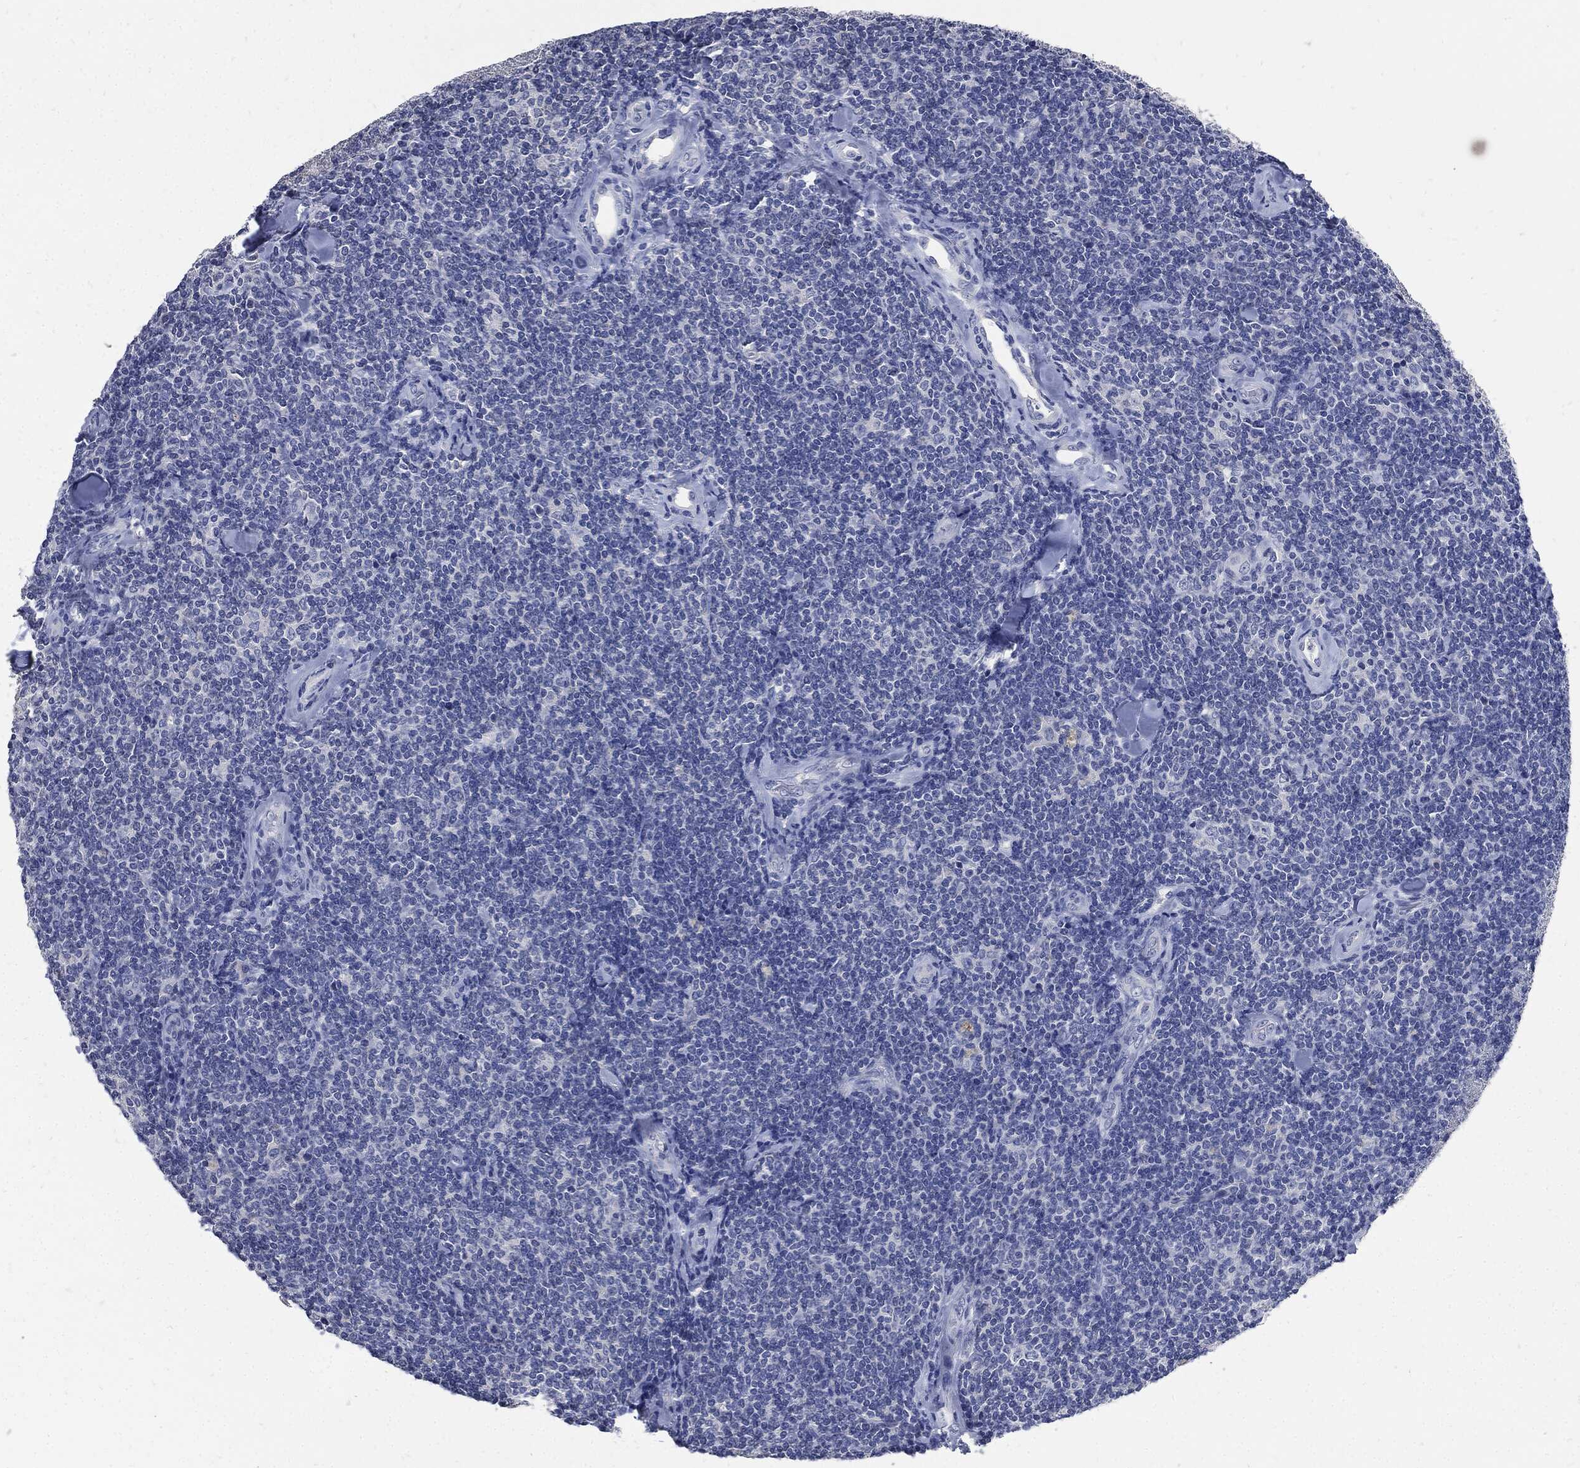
{"staining": {"intensity": "negative", "quantity": "none", "location": "none"}, "tissue": "lymphoma", "cell_type": "Tumor cells", "image_type": "cancer", "snomed": [{"axis": "morphology", "description": "Malignant lymphoma, non-Hodgkin's type, Low grade"}, {"axis": "topography", "description": "Lymph node"}], "caption": "Micrograph shows no protein expression in tumor cells of lymphoma tissue.", "gene": "CPE", "patient": {"sex": "female", "age": 56}}